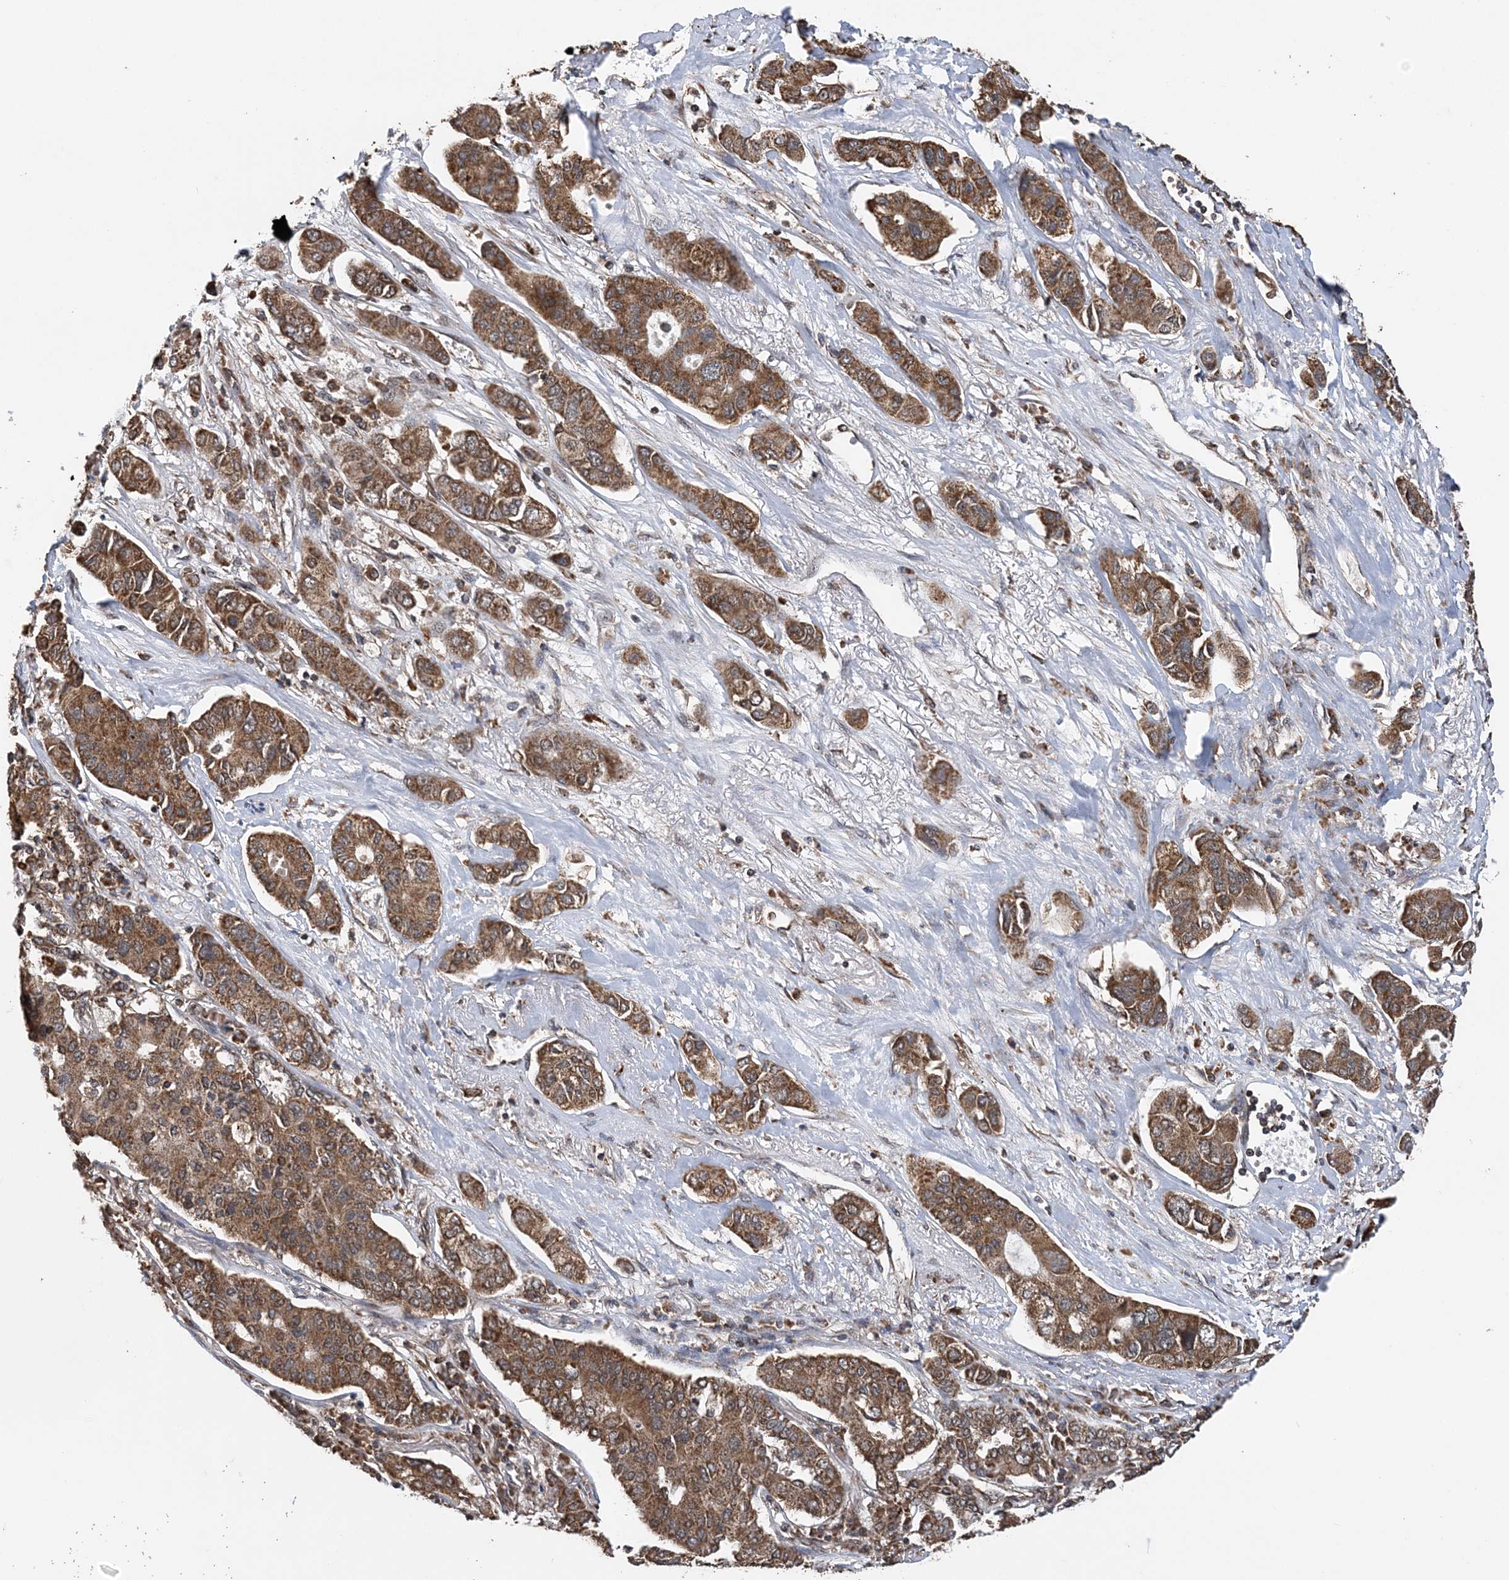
{"staining": {"intensity": "moderate", "quantity": ">75%", "location": "cytoplasmic/membranous"}, "tissue": "lung cancer", "cell_type": "Tumor cells", "image_type": "cancer", "snomed": [{"axis": "morphology", "description": "Adenocarcinoma, NOS"}, {"axis": "topography", "description": "Lung"}], "caption": "A micrograph of human lung cancer (adenocarcinoma) stained for a protein displays moderate cytoplasmic/membranous brown staining in tumor cells.", "gene": "PCBP1", "patient": {"sex": "male", "age": 49}}